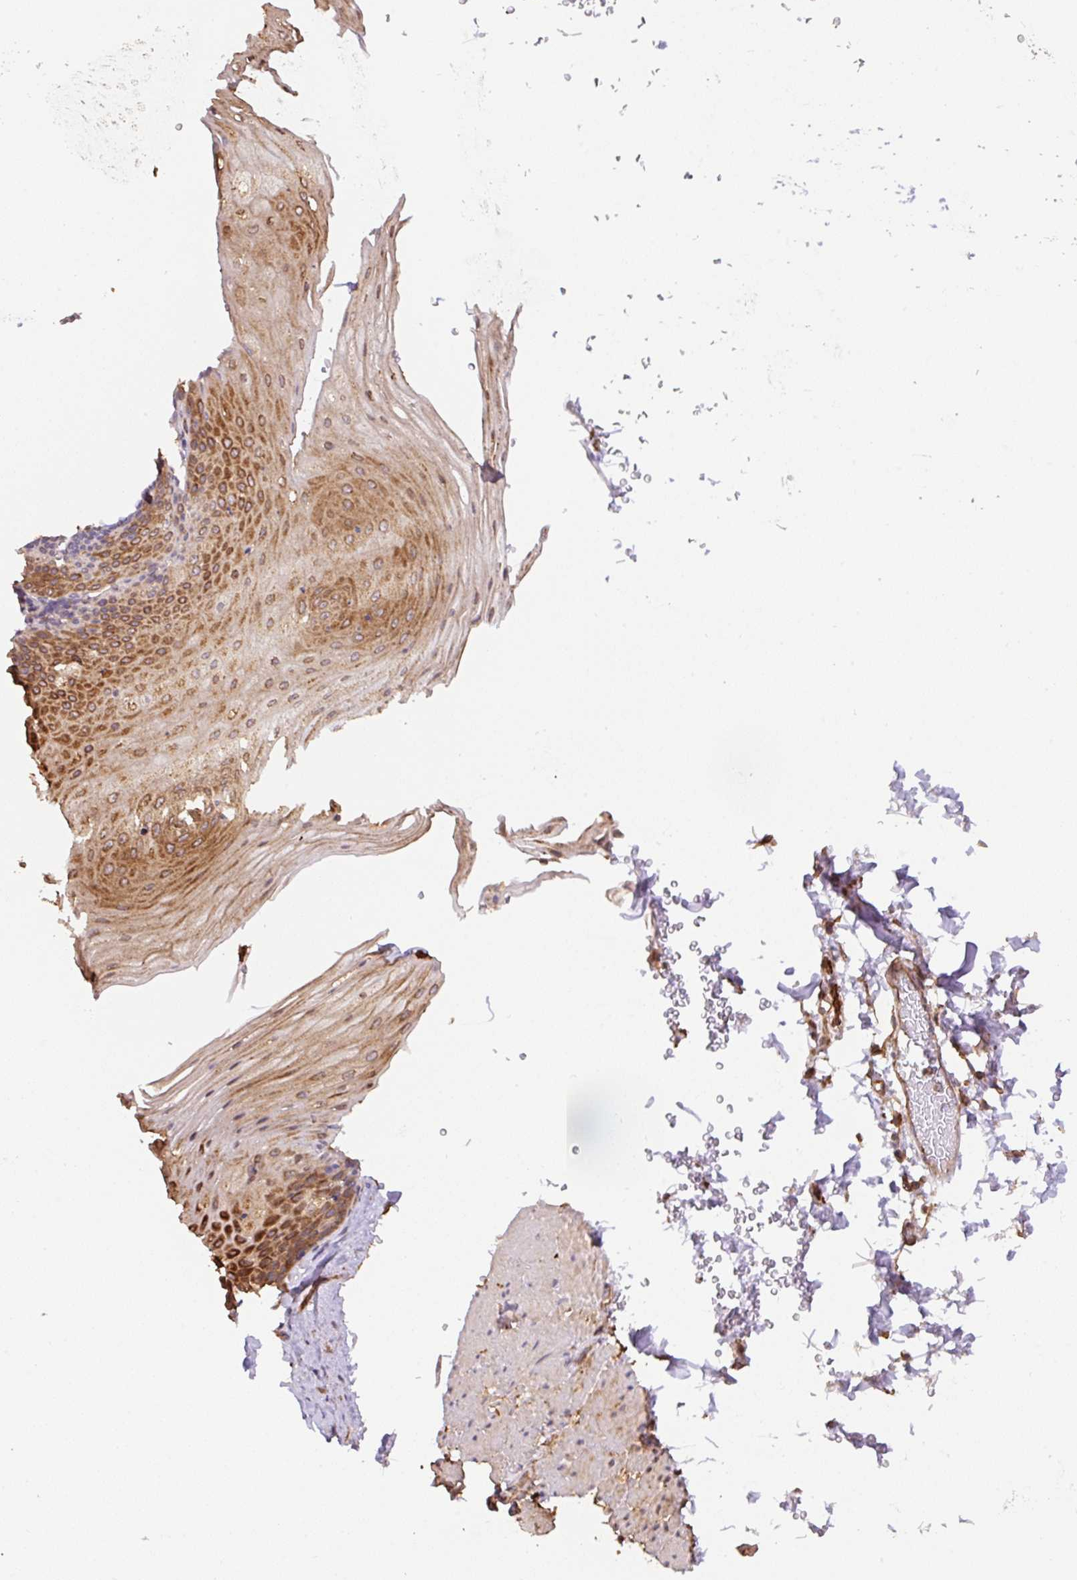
{"staining": {"intensity": "strong", "quantity": ">75%", "location": "cytoplasmic/membranous"}, "tissue": "esophagus", "cell_type": "Squamous epithelial cells", "image_type": "normal", "snomed": [{"axis": "morphology", "description": "Normal tissue, NOS"}, {"axis": "topography", "description": "Esophagus"}], "caption": "Squamous epithelial cells show high levels of strong cytoplasmic/membranous expression in about >75% of cells in unremarkable human esophagus. (DAB (3,3'-diaminobenzidine) = brown stain, brightfield microscopy at high magnification).", "gene": "COX8A", "patient": {"sex": "female", "age": 66}}